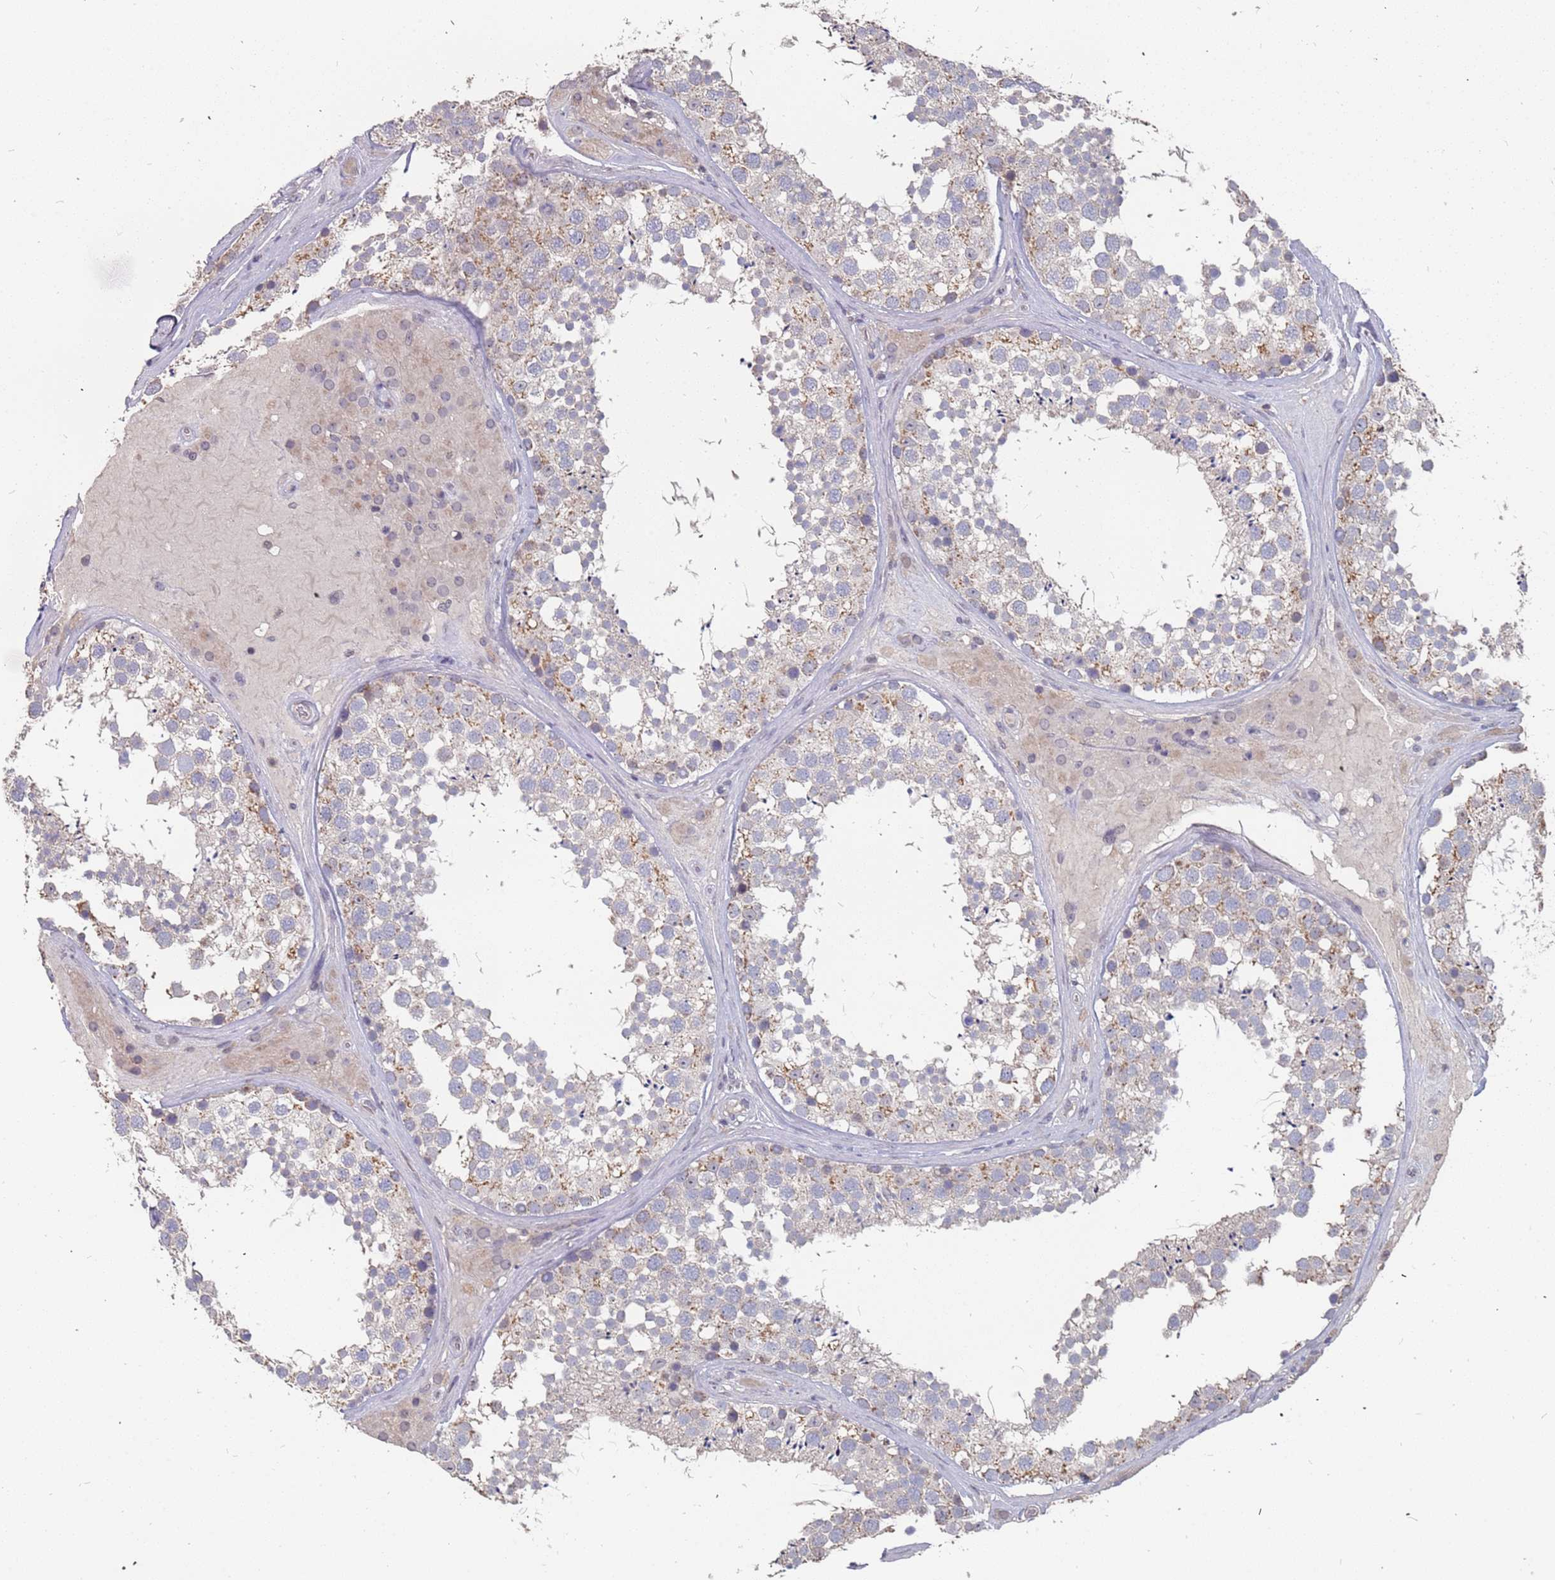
{"staining": {"intensity": "weak", "quantity": "25%-75%", "location": "cytoplasmic/membranous"}, "tissue": "testis", "cell_type": "Cells in seminiferous ducts", "image_type": "normal", "snomed": [{"axis": "morphology", "description": "Normal tissue, NOS"}, {"axis": "topography", "description": "Testis"}], "caption": "High-power microscopy captured an immunohistochemistry (IHC) photomicrograph of unremarkable testis, revealing weak cytoplasmic/membranous staining in about 25%-75% of cells in seminiferous ducts.", "gene": "TCEANC2", "patient": {"sex": "male", "age": 46}}